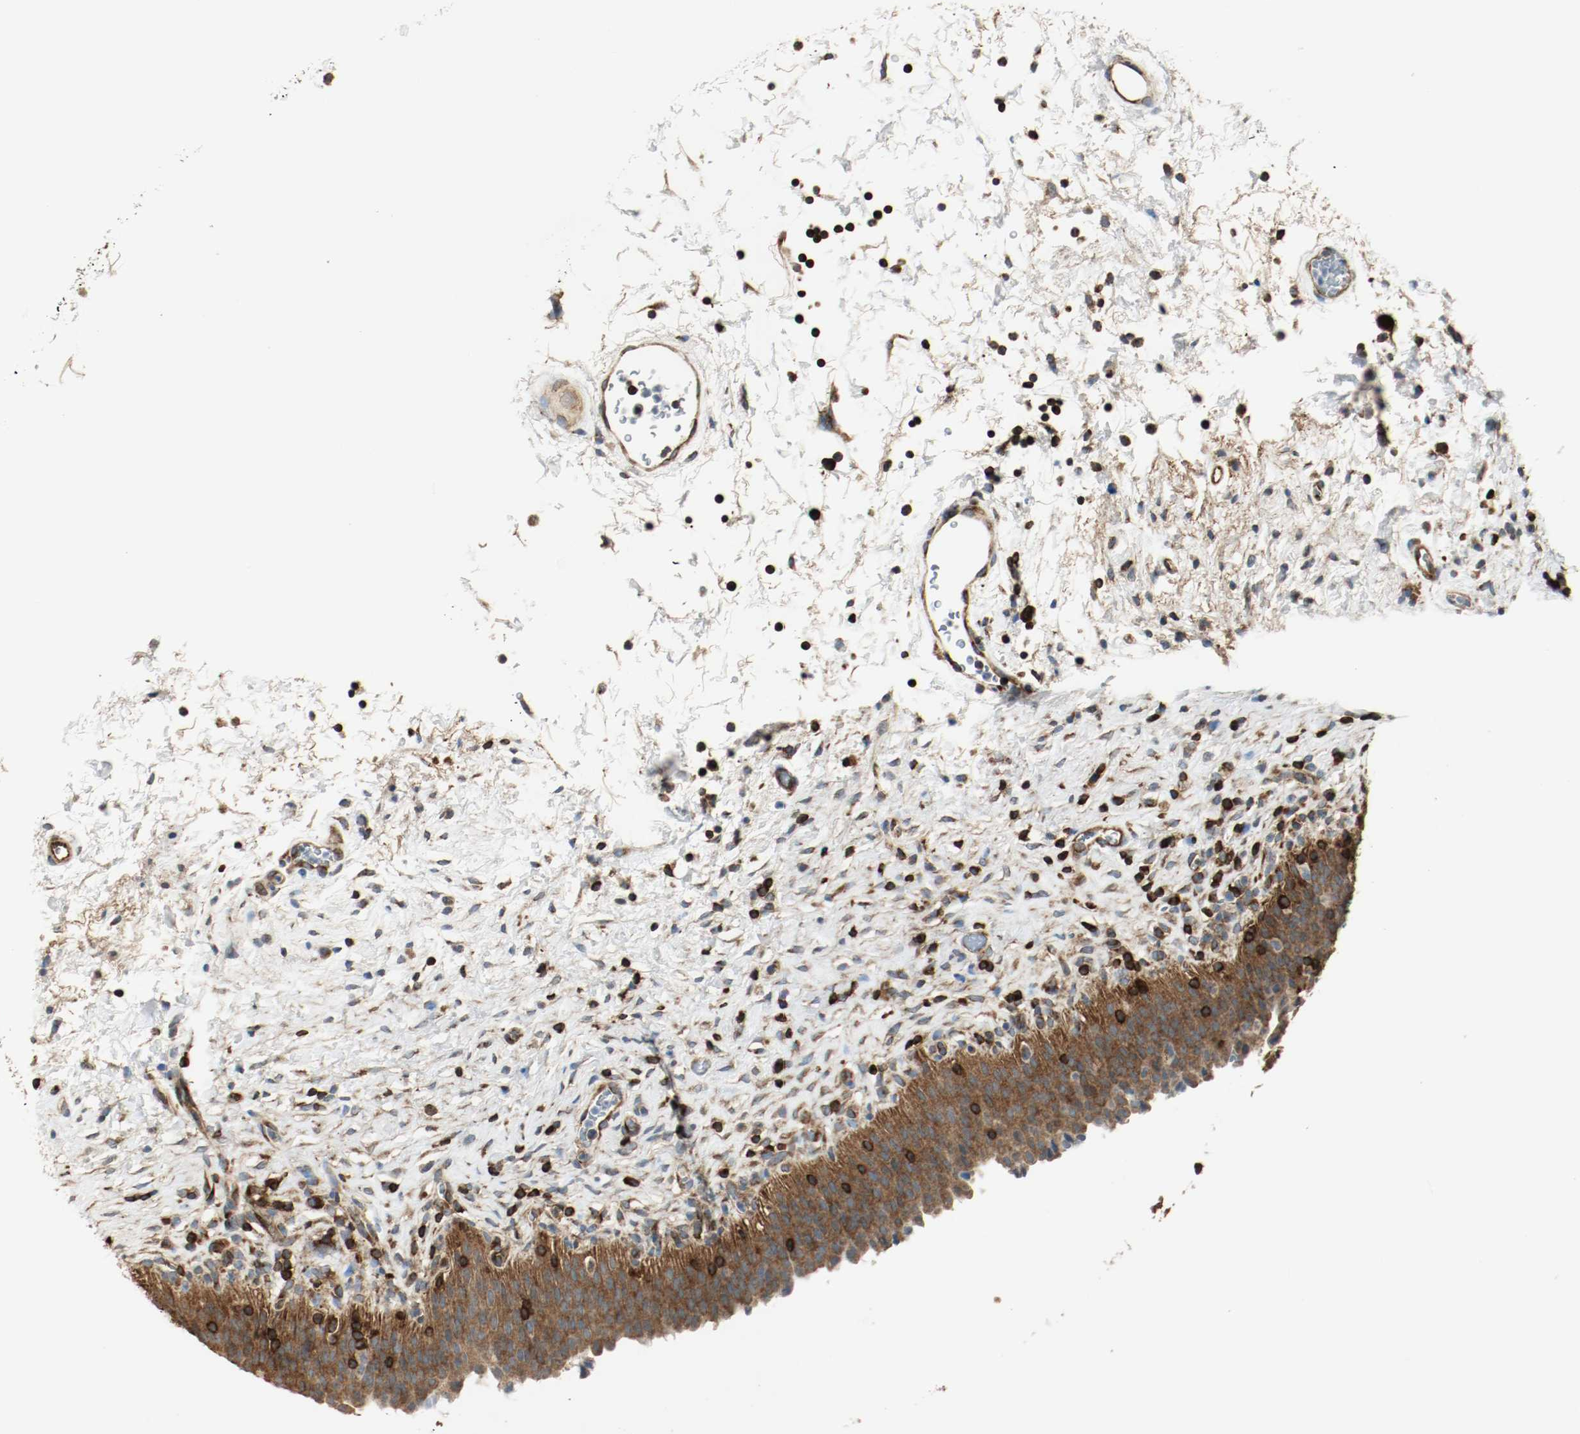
{"staining": {"intensity": "strong", "quantity": ">75%", "location": "cytoplasmic/membranous"}, "tissue": "urinary bladder", "cell_type": "Urothelial cells", "image_type": "normal", "snomed": [{"axis": "morphology", "description": "Normal tissue, NOS"}, {"axis": "topography", "description": "Urinary bladder"}], "caption": "DAB (3,3'-diaminobenzidine) immunohistochemical staining of unremarkable urinary bladder reveals strong cytoplasmic/membranous protein staining in about >75% of urothelial cells. Using DAB (3,3'-diaminobenzidine) (brown) and hematoxylin (blue) stains, captured at high magnification using brightfield microscopy.", "gene": "PLCG1", "patient": {"sex": "male", "age": 51}}